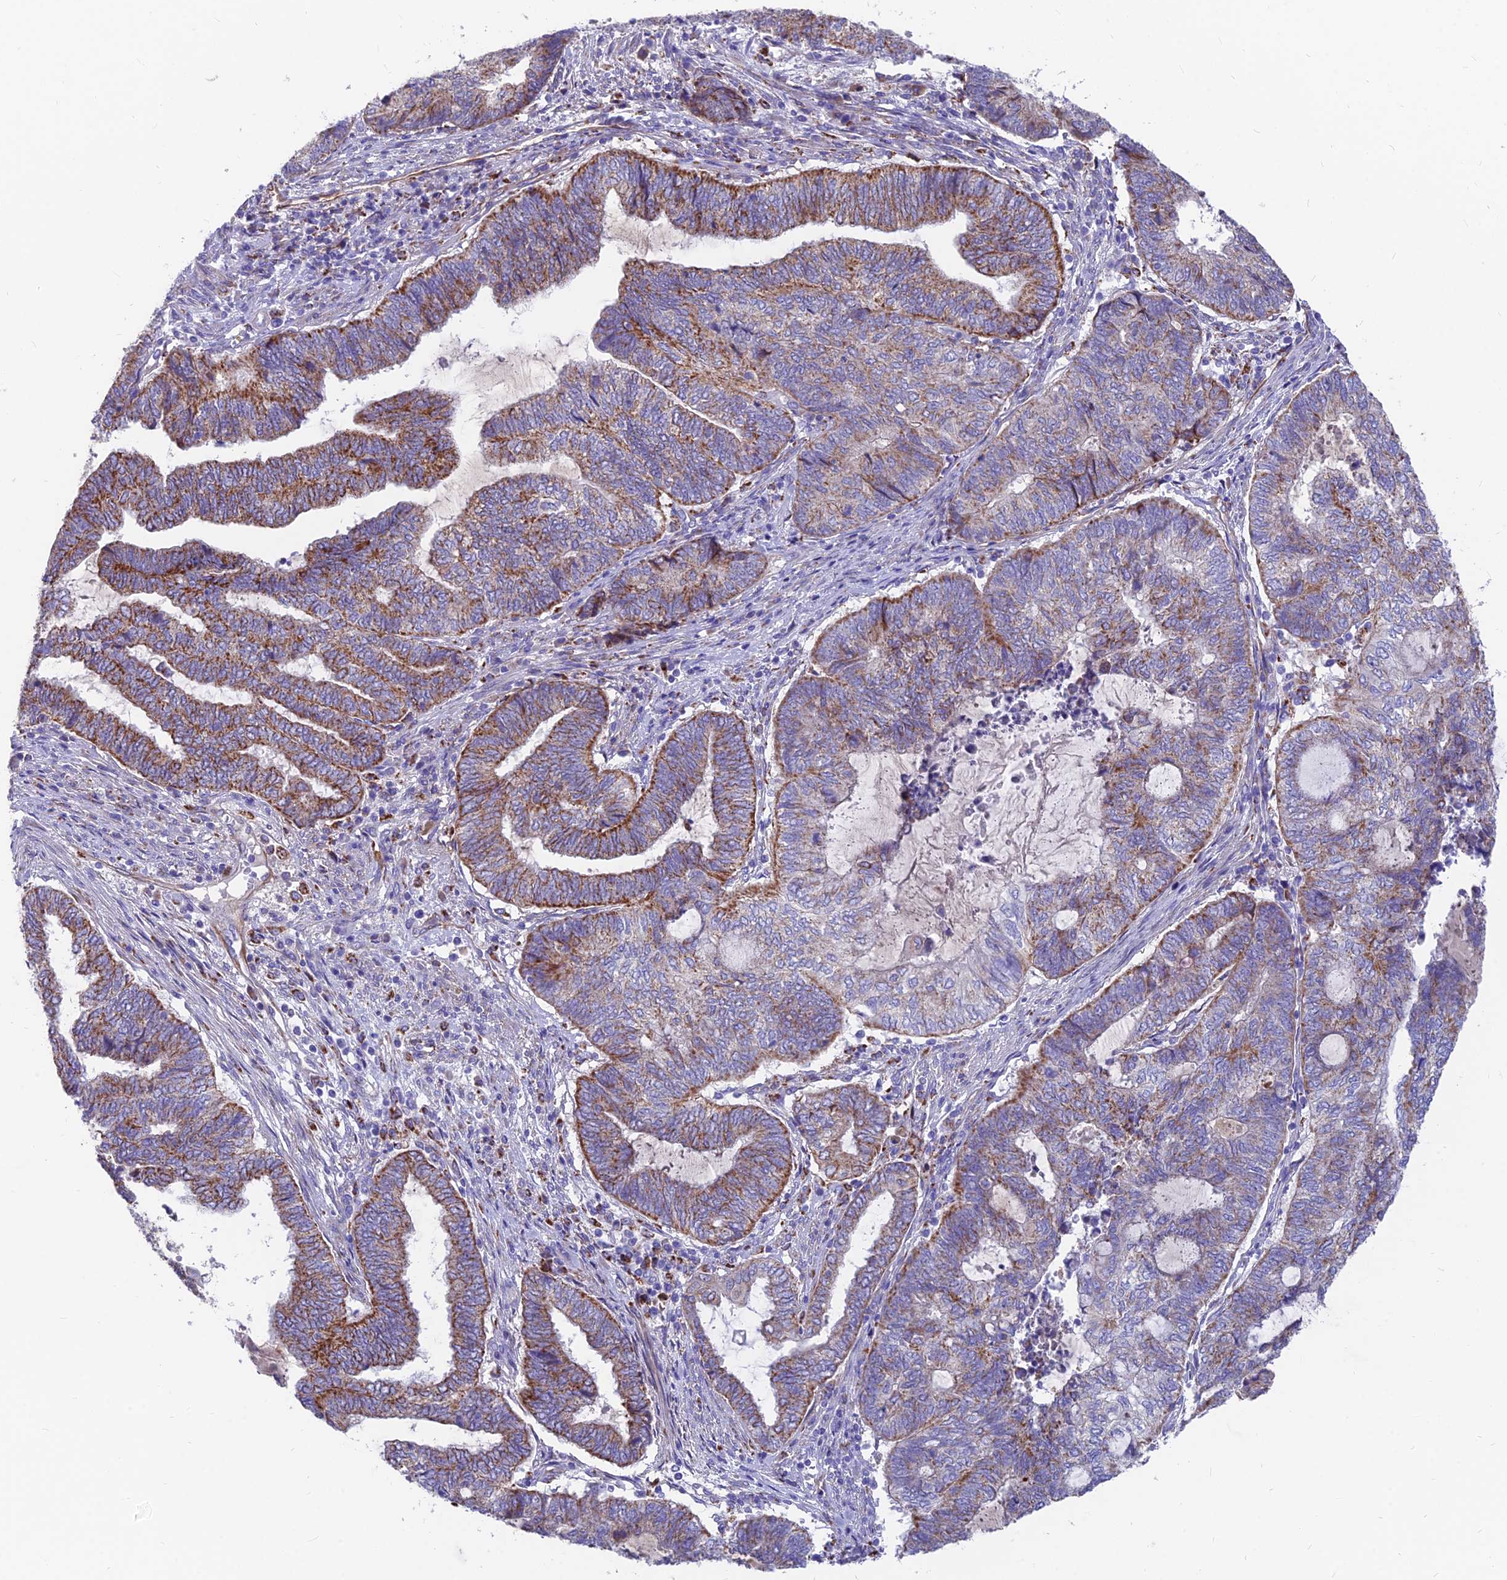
{"staining": {"intensity": "moderate", "quantity": ">75%", "location": "cytoplasmic/membranous"}, "tissue": "endometrial cancer", "cell_type": "Tumor cells", "image_type": "cancer", "snomed": [{"axis": "morphology", "description": "Adenocarcinoma, NOS"}, {"axis": "topography", "description": "Uterus"}, {"axis": "topography", "description": "Endometrium"}], "caption": "Immunohistochemical staining of endometrial cancer exhibits medium levels of moderate cytoplasmic/membranous expression in about >75% of tumor cells.", "gene": "TIGD6", "patient": {"sex": "female", "age": 70}}